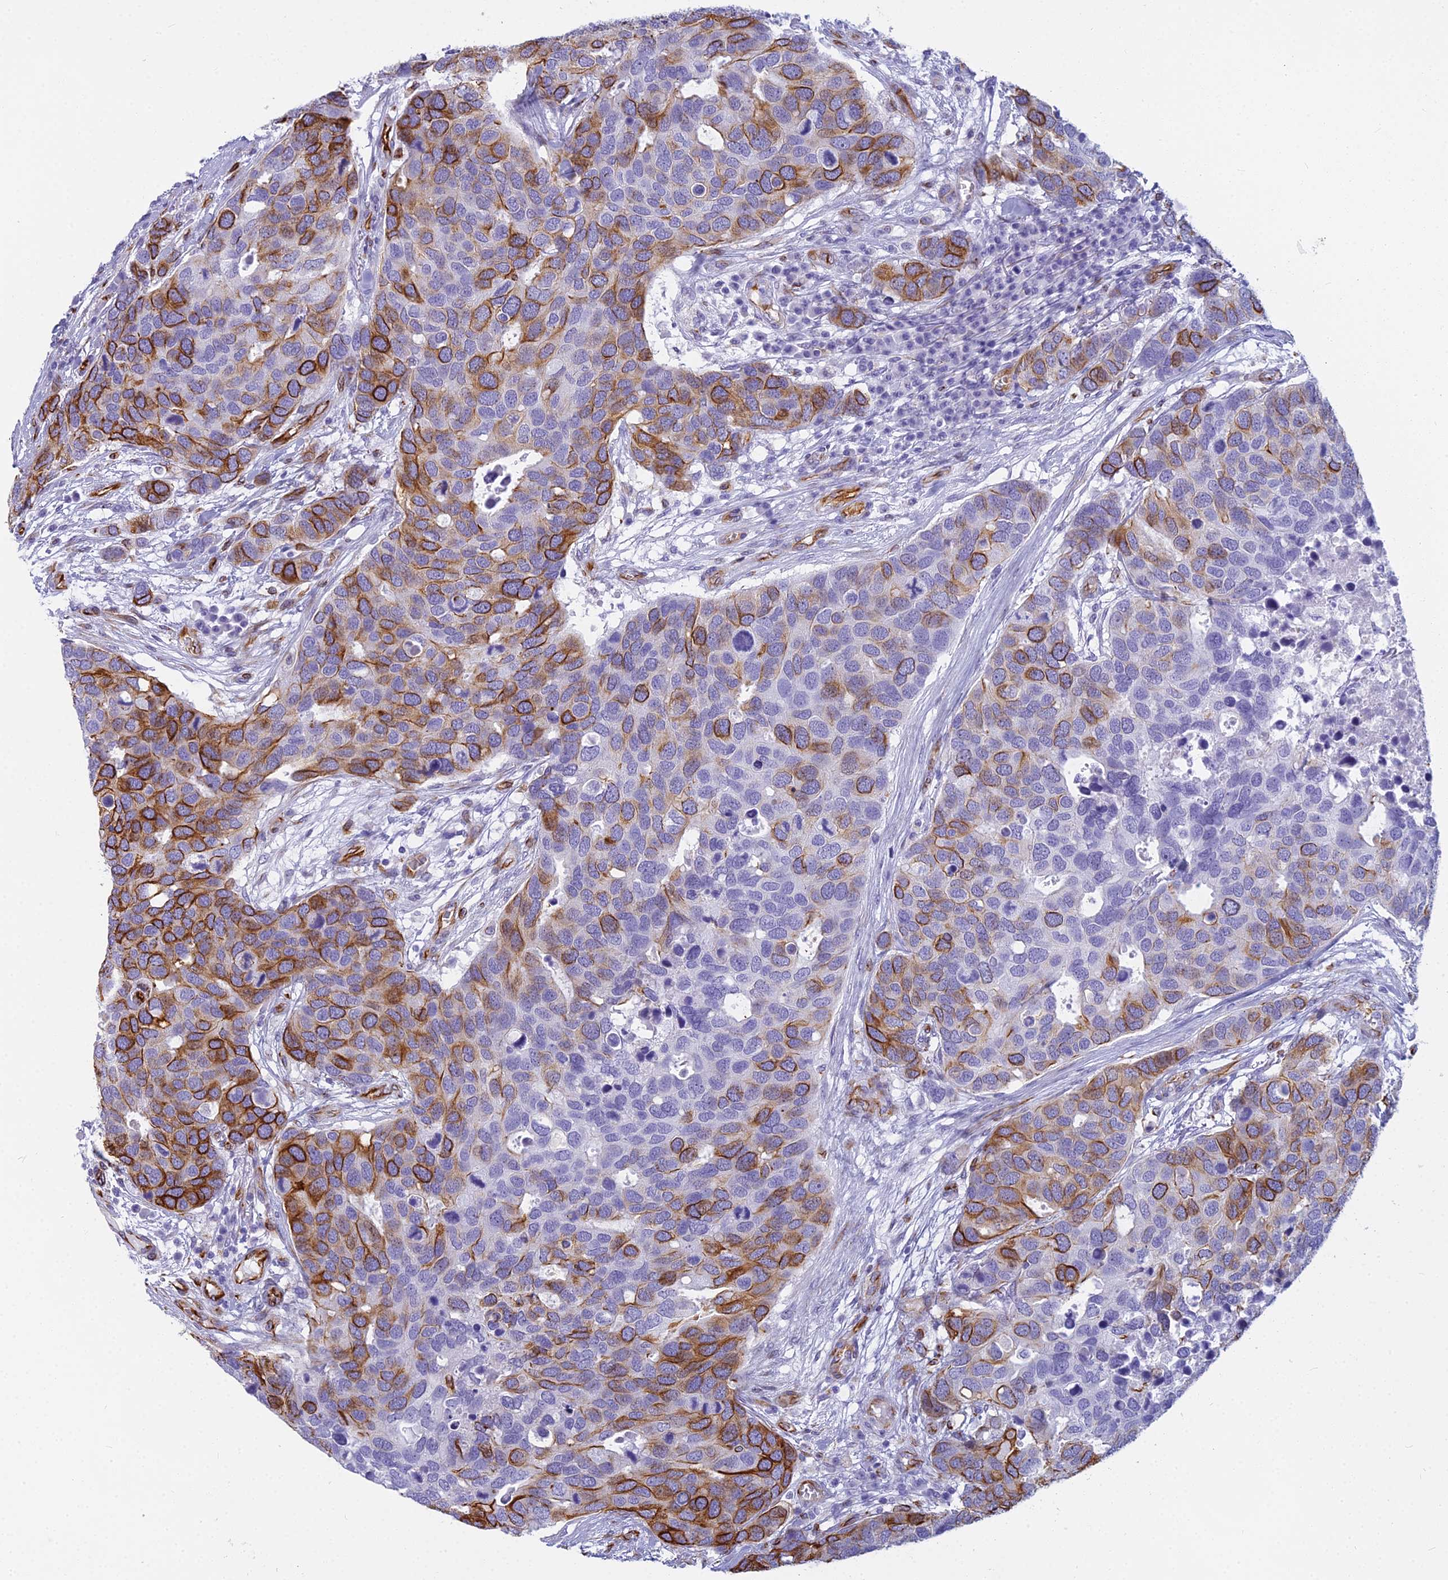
{"staining": {"intensity": "strong", "quantity": "25%-75%", "location": "cytoplasmic/membranous"}, "tissue": "breast cancer", "cell_type": "Tumor cells", "image_type": "cancer", "snomed": [{"axis": "morphology", "description": "Duct carcinoma"}, {"axis": "topography", "description": "Breast"}], "caption": "Tumor cells show strong cytoplasmic/membranous staining in about 25%-75% of cells in breast invasive ductal carcinoma. (DAB (3,3'-diaminobenzidine) = brown stain, brightfield microscopy at high magnification).", "gene": "EVI2A", "patient": {"sex": "female", "age": 83}}